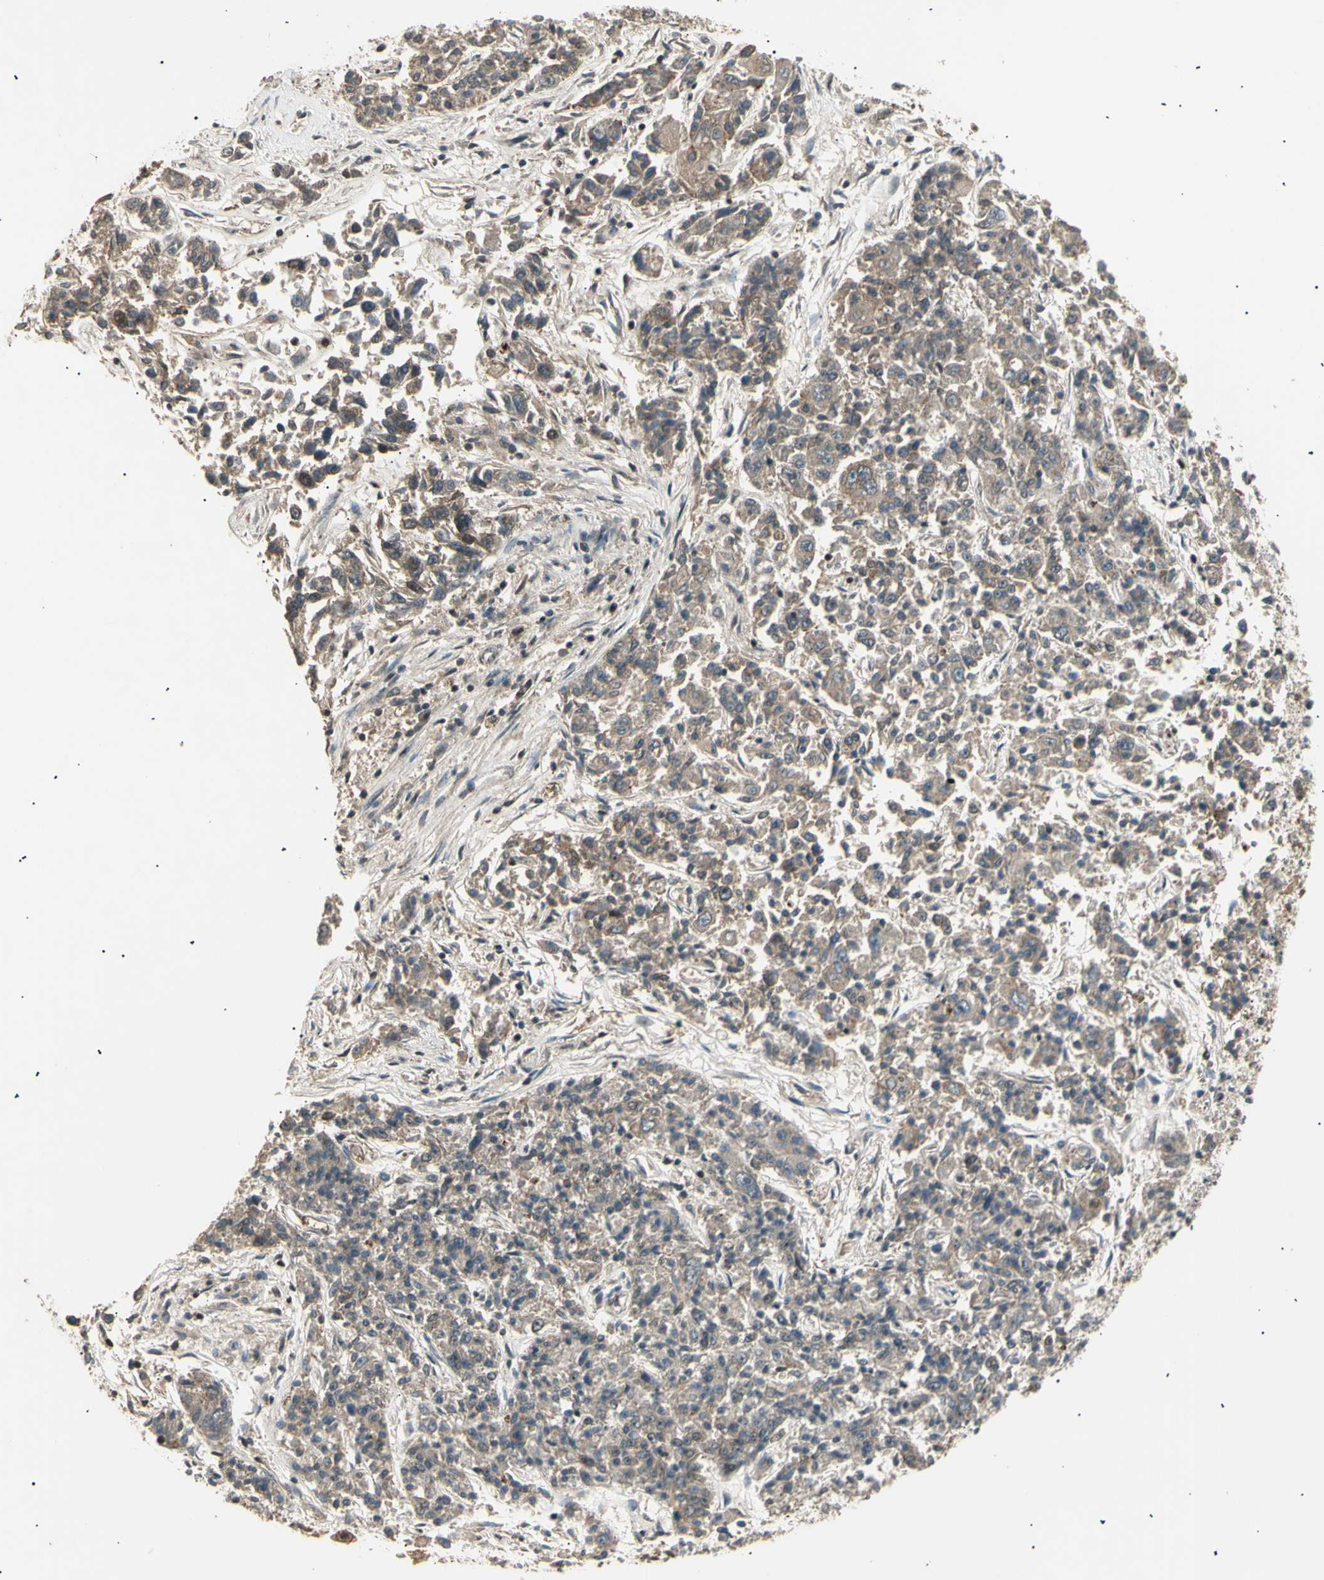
{"staining": {"intensity": "weak", "quantity": ">75%", "location": "cytoplasmic/membranous"}, "tissue": "lung cancer", "cell_type": "Tumor cells", "image_type": "cancer", "snomed": [{"axis": "morphology", "description": "Adenocarcinoma, NOS"}, {"axis": "topography", "description": "Lung"}], "caption": "Protein expression analysis of human lung adenocarcinoma reveals weak cytoplasmic/membranous staining in about >75% of tumor cells. Immunohistochemistry stains the protein of interest in brown and the nuclei are stained blue.", "gene": "NUAK2", "patient": {"sex": "male", "age": 84}}